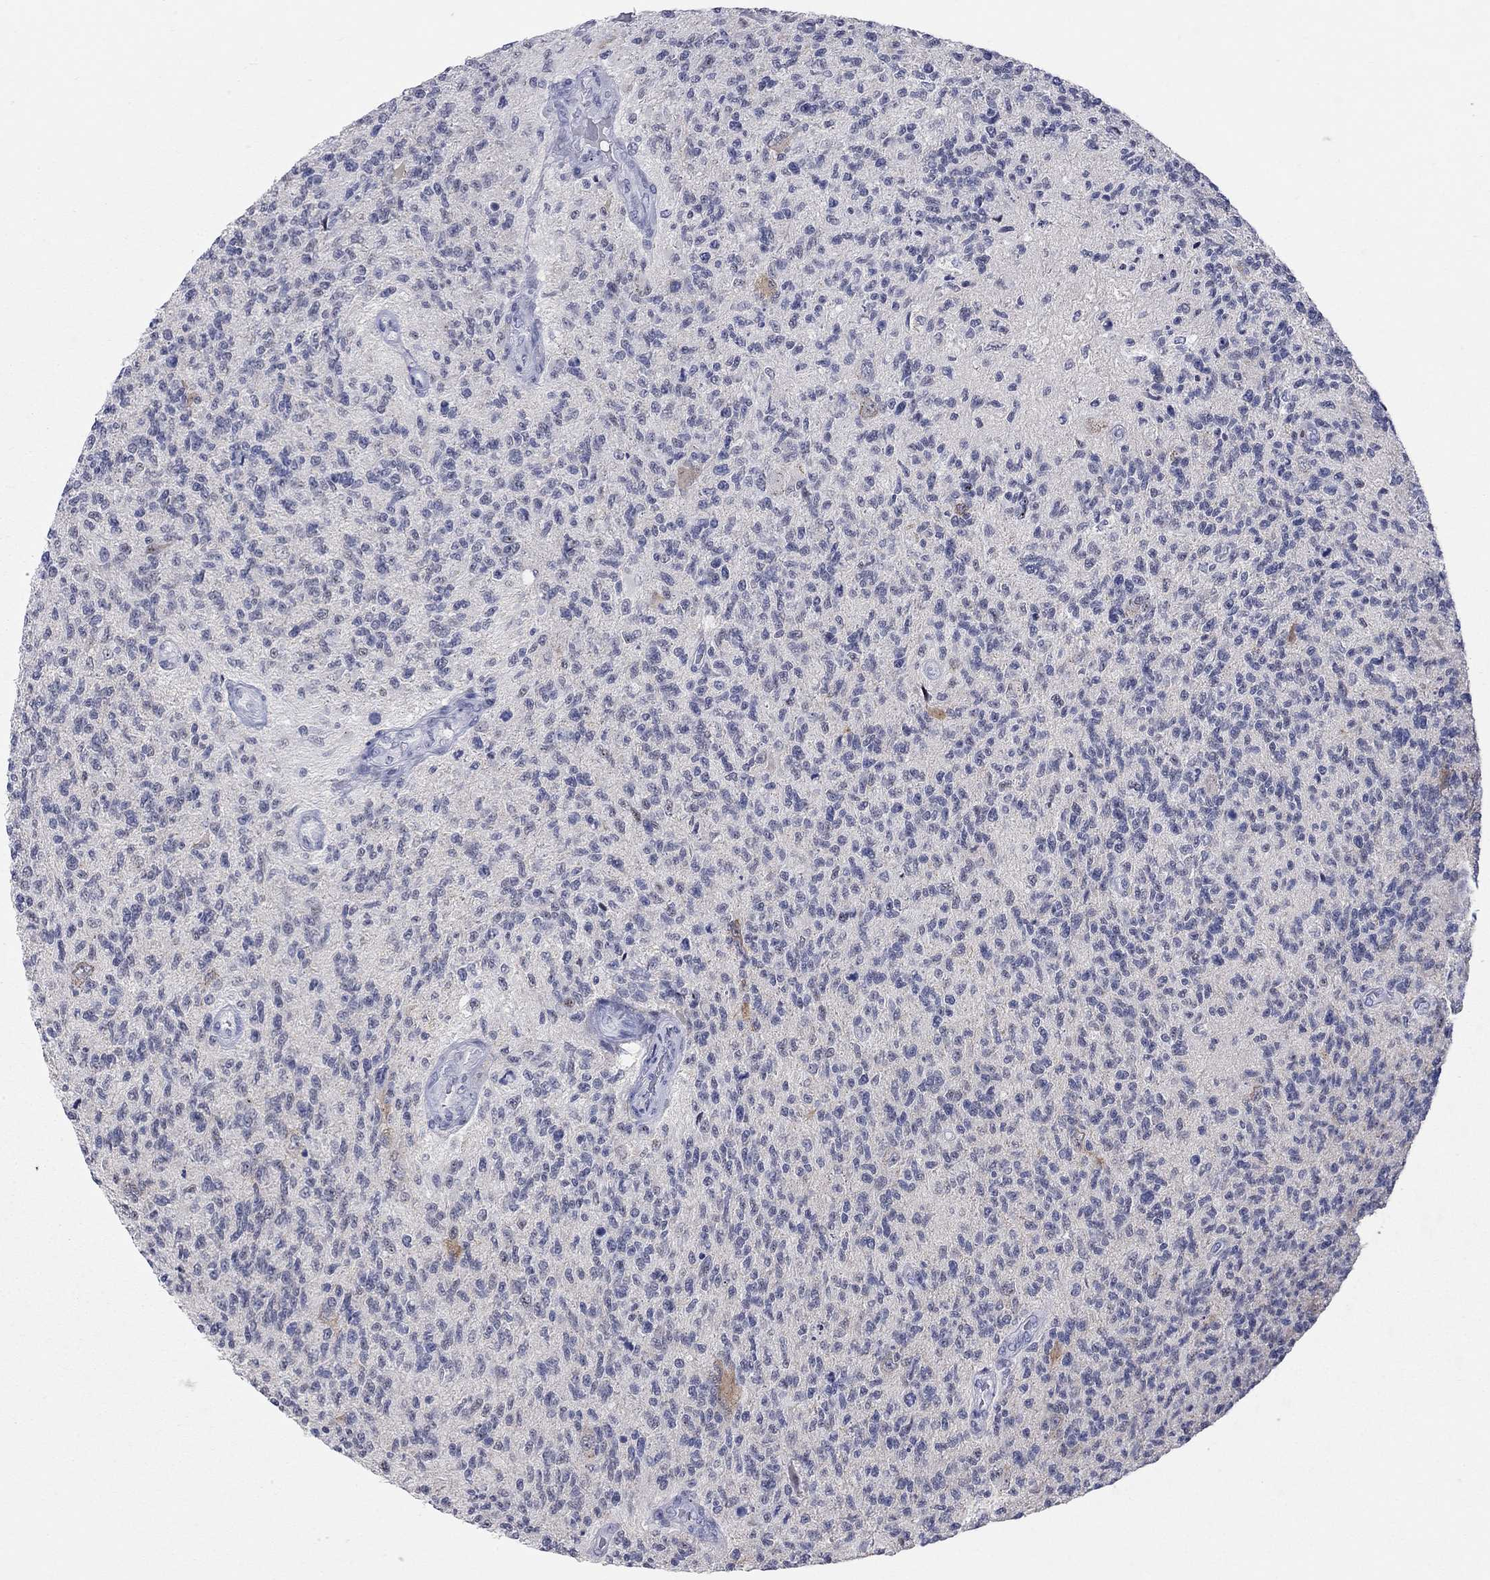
{"staining": {"intensity": "negative", "quantity": "none", "location": "none"}, "tissue": "glioma", "cell_type": "Tumor cells", "image_type": "cancer", "snomed": [{"axis": "morphology", "description": "Glioma, malignant, High grade"}, {"axis": "topography", "description": "Brain"}], "caption": "There is no significant expression in tumor cells of glioma. Brightfield microscopy of immunohistochemistry stained with DAB (brown) and hematoxylin (blue), captured at high magnification.", "gene": "WASF3", "patient": {"sex": "male", "age": 56}}